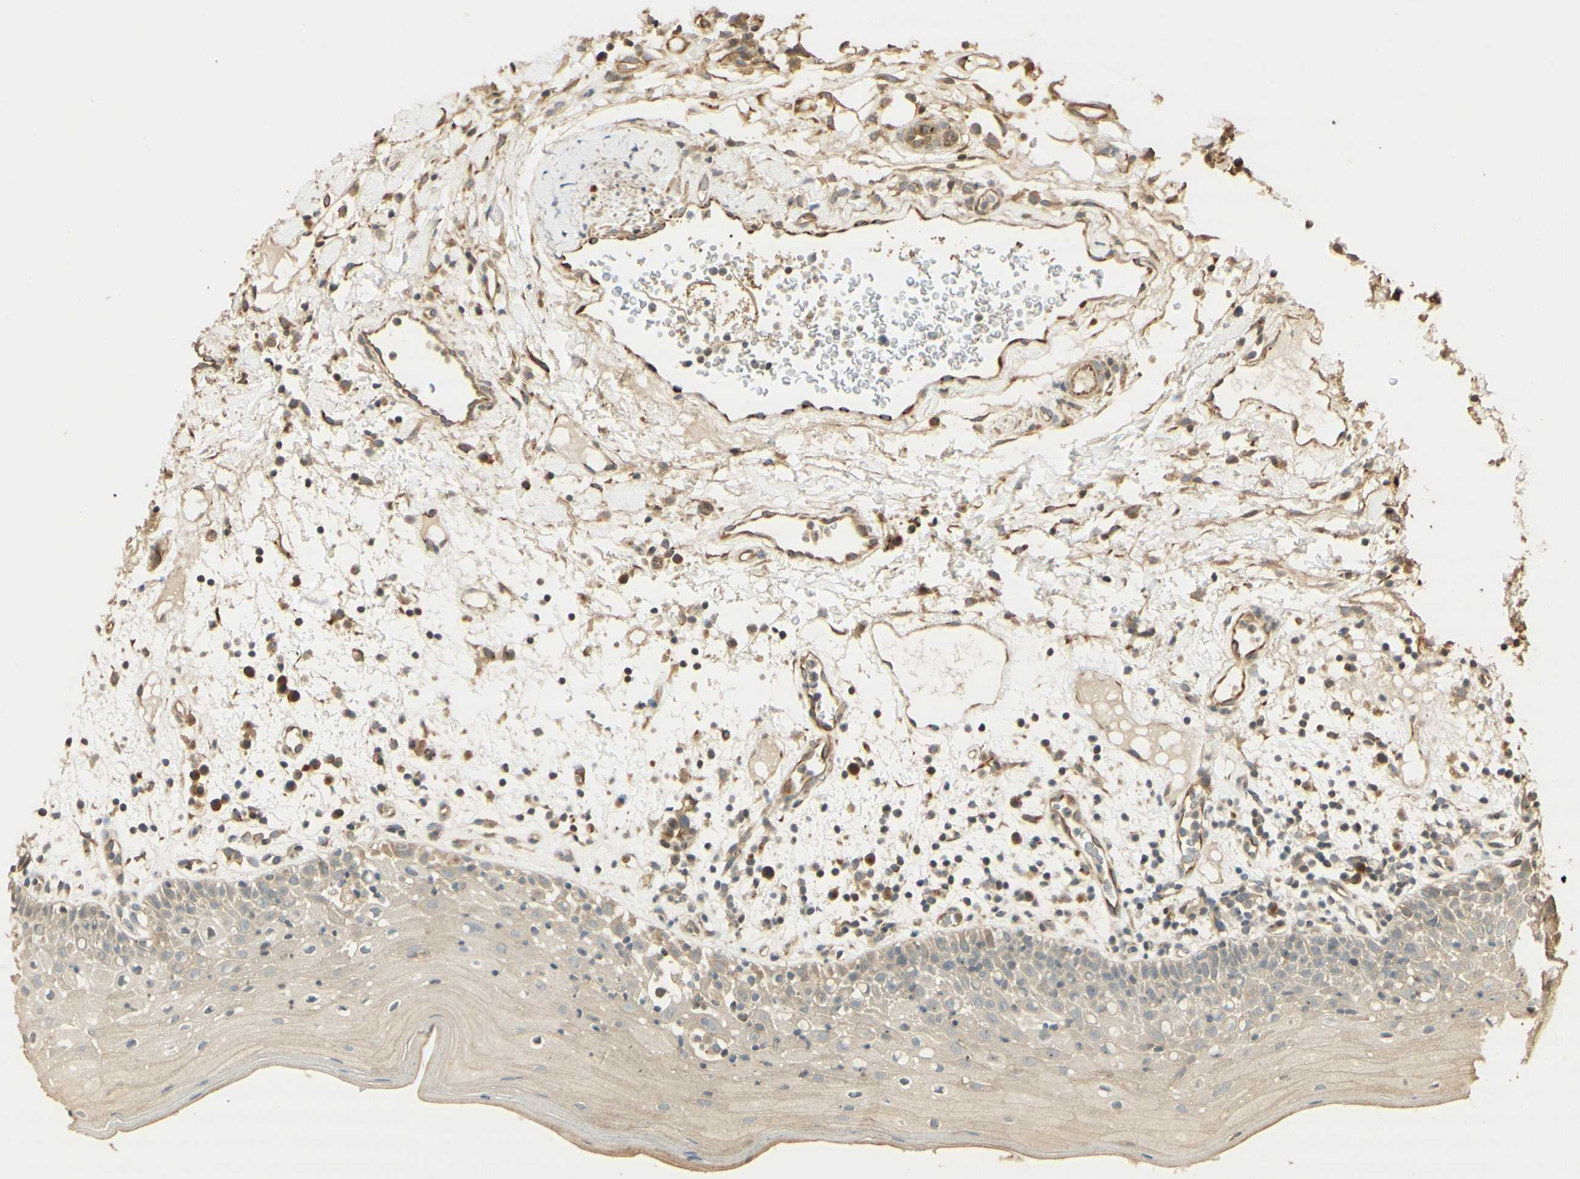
{"staining": {"intensity": "weak", "quantity": "<25%", "location": "cytoplasmic/membranous"}, "tissue": "oral mucosa", "cell_type": "Squamous epithelial cells", "image_type": "normal", "snomed": [{"axis": "morphology", "description": "Normal tissue, NOS"}, {"axis": "morphology", "description": "Squamous cell carcinoma, NOS"}, {"axis": "topography", "description": "Skeletal muscle"}, {"axis": "topography", "description": "Oral tissue"}], "caption": "Immunohistochemical staining of benign human oral mucosa exhibits no significant staining in squamous epithelial cells.", "gene": "AGER", "patient": {"sex": "male", "age": 71}}